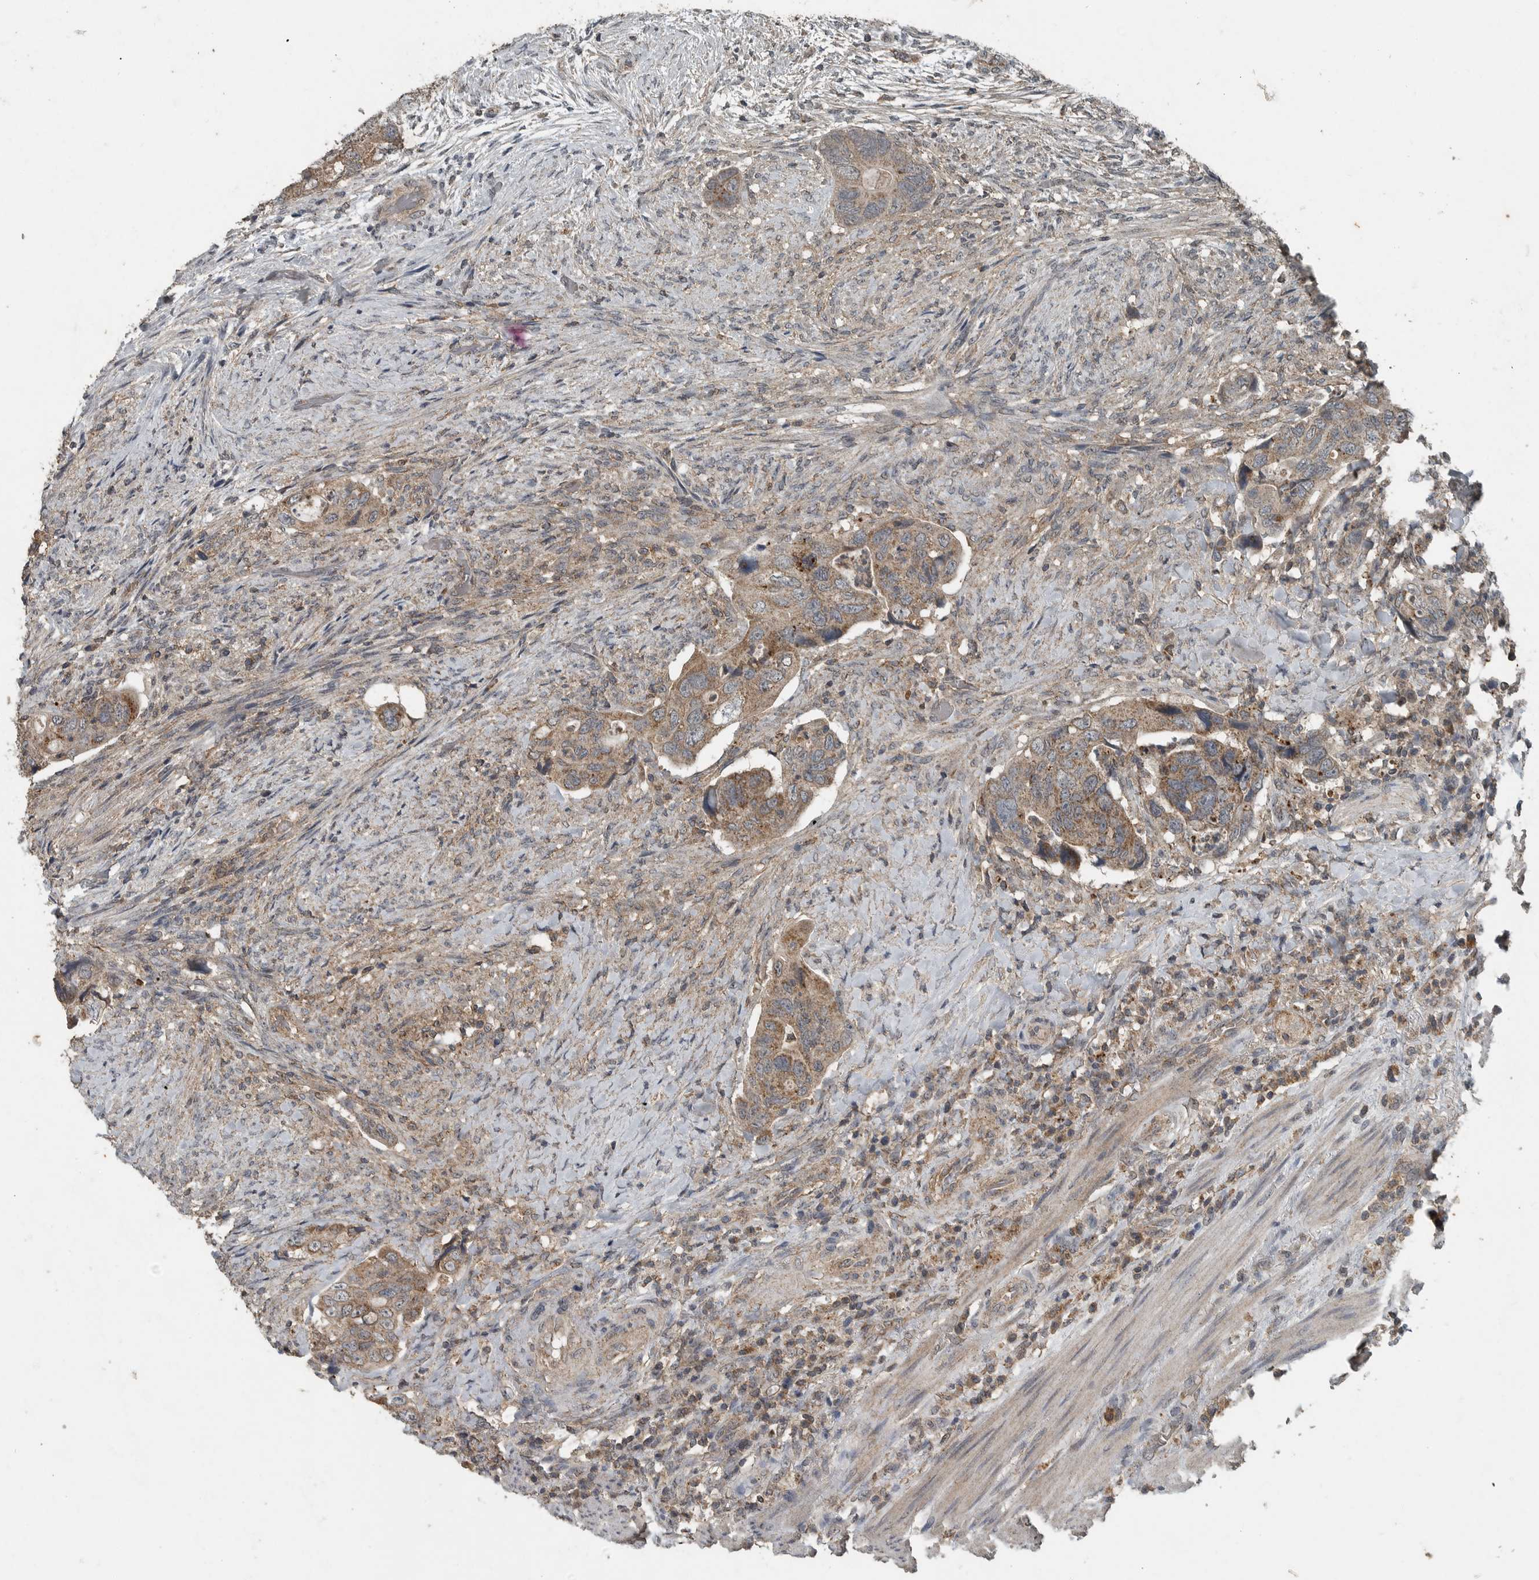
{"staining": {"intensity": "moderate", "quantity": ">75%", "location": "cytoplasmic/membranous"}, "tissue": "colorectal cancer", "cell_type": "Tumor cells", "image_type": "cancer", "snomed": [{"axis": "morphology", "description": "Adenocarcinoma, NOS"}, {"axis": "topography", "description": "Rectum"}], "caption": "Approximately >75% of tumor cells in adenocarcinoma (colorectal) reveal moderate cytoplasmic/membranous protein expression as visualized by brown immunohistochemical staining.", "gene": "IL6ST", "patient": {"sex": "male", "age": 63}}